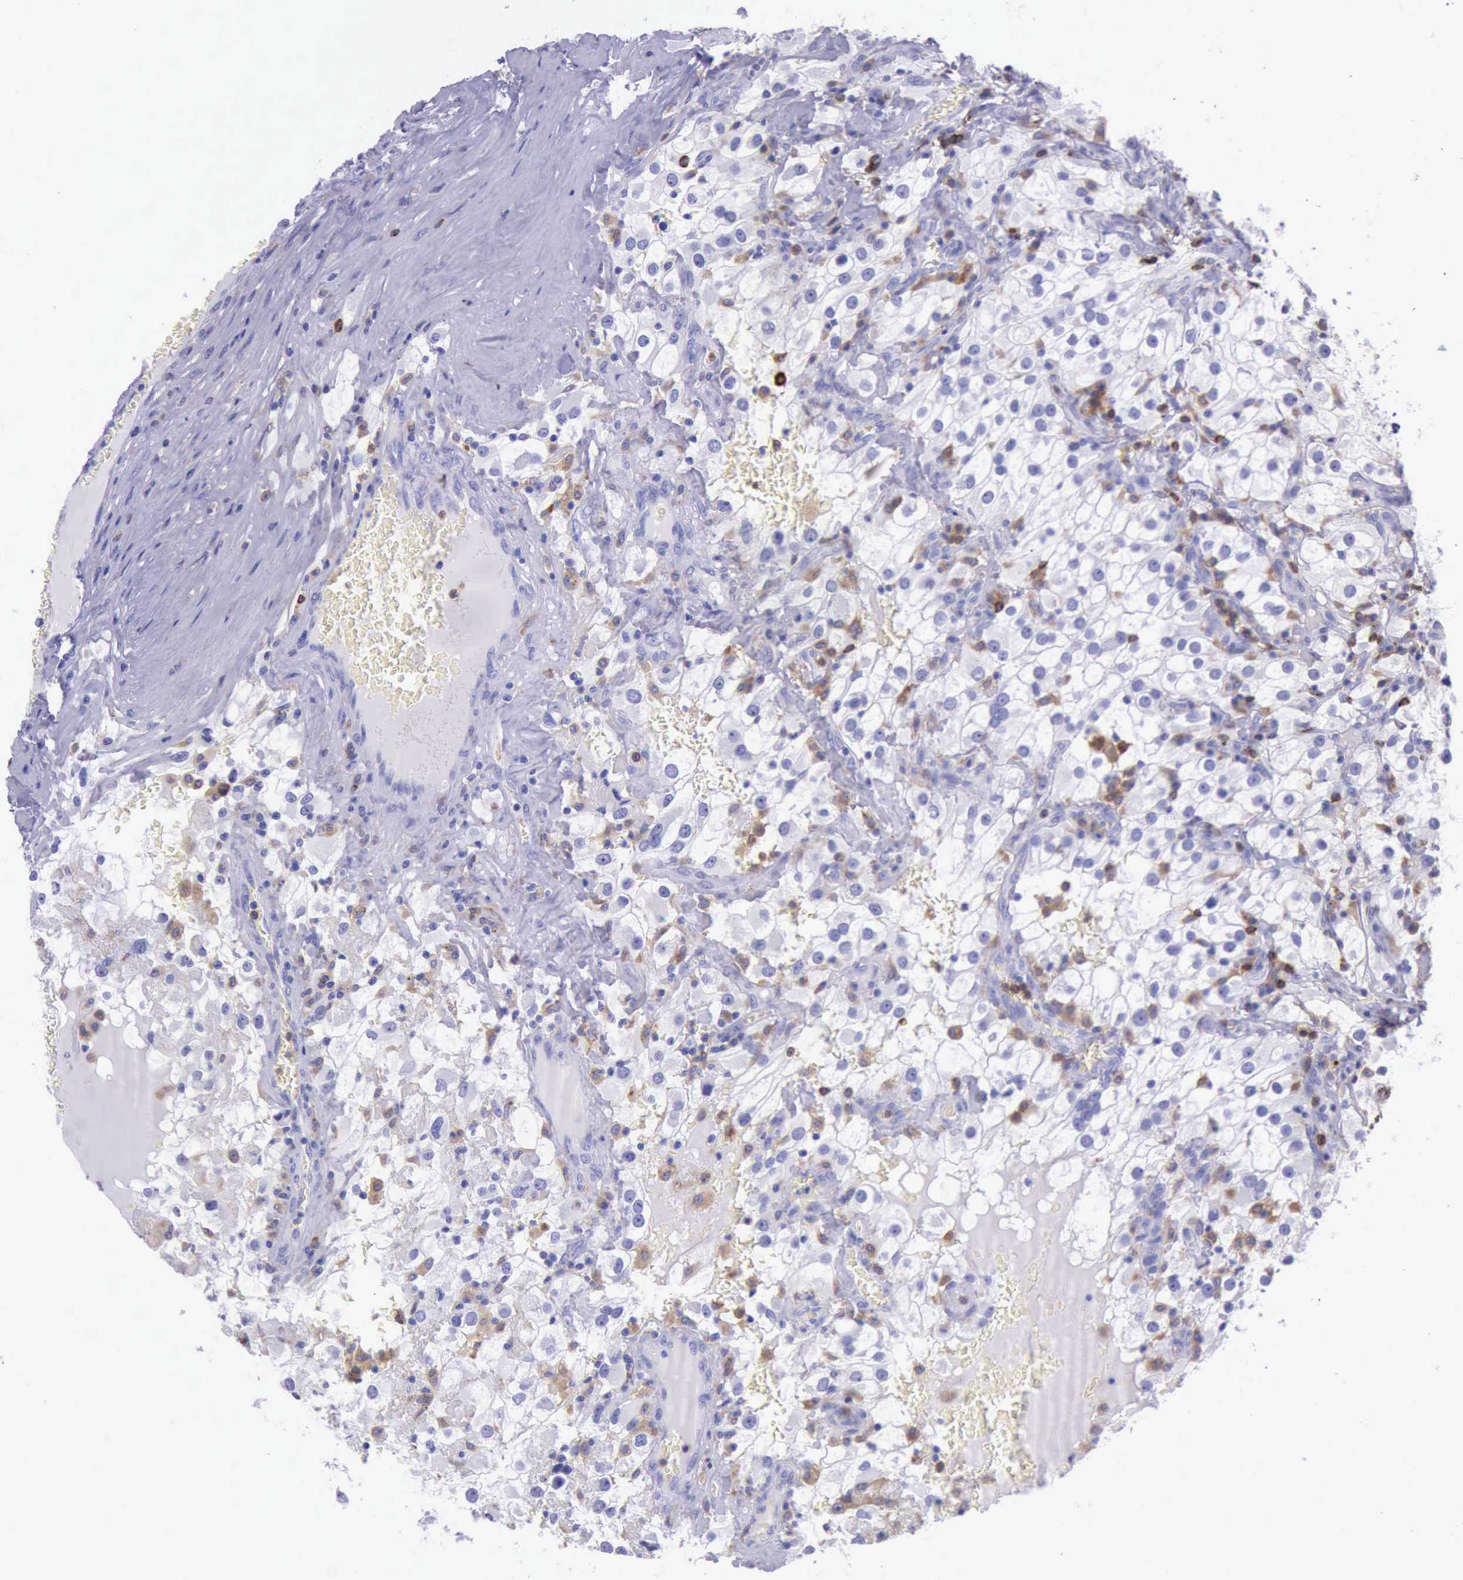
{"staining": {"intensity": "negative", "quantity": "none", "location": "none"}, "tissue": "renal cancer", "cell_type": "Tumor cells", "image_type": "cancer", "snomed": [{"axis": "morphology", "description": "Adenocarcinoma, NOS"}, {"axis": "topography", "description": "Kidney"}], "caption": "The micrograph demonstrates no staining of tumor cells in renal adenocarcinoma. Brightfield microscopy of immunohistochemistry (IHC) stained with DAB (brown) and hematoxylin (blue), captured at high magnification.", "gene": "BTK", "patient": {"sex": "female", "age": 52}}